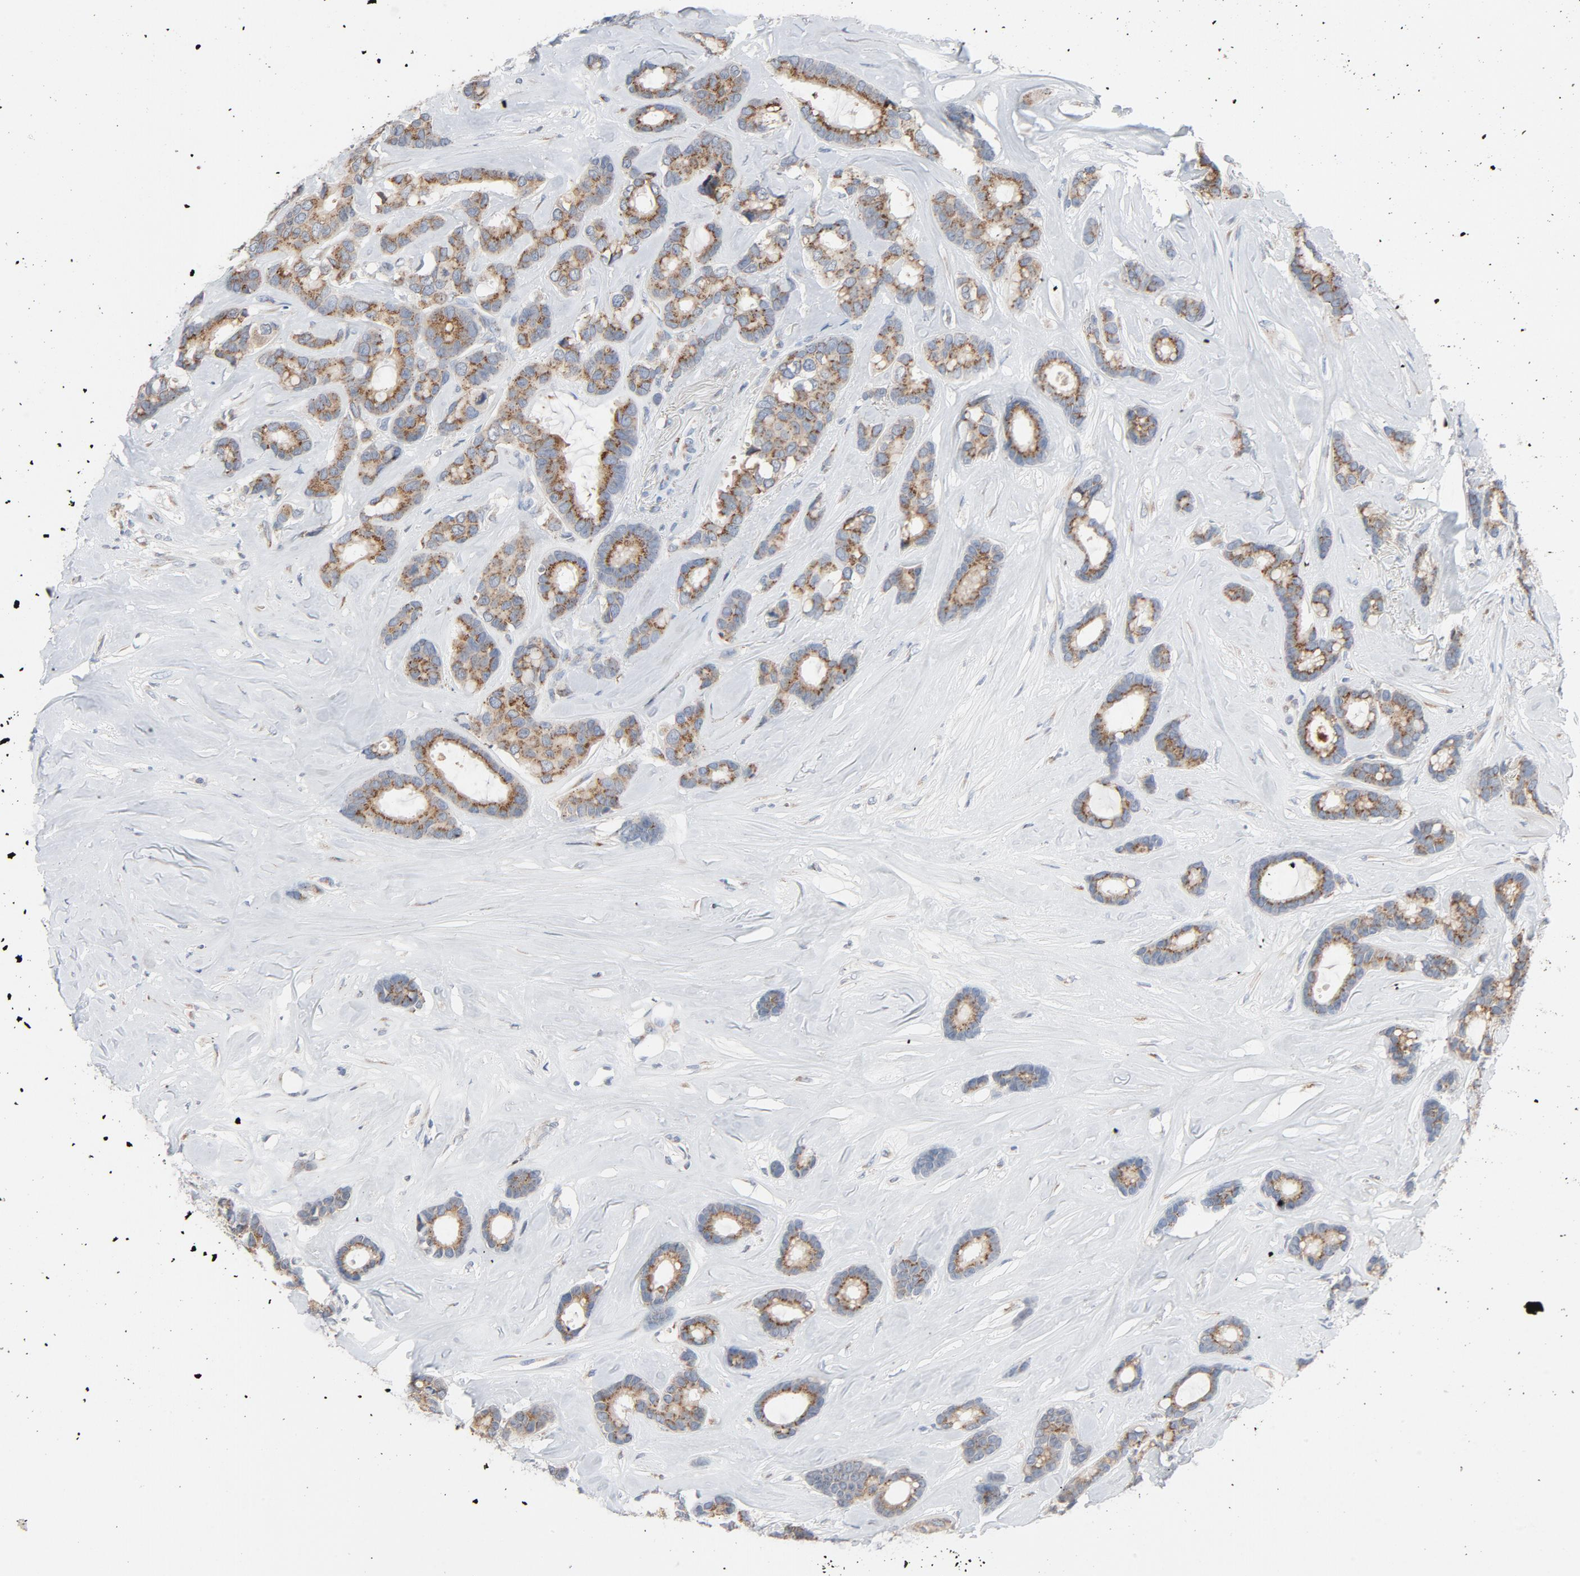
{"staining": {"intensity": "moderate", "quantity": ">75%", "location": "cytoplasmic/membranous"}, "tissue": "breast cancer", "cell_type": "Tumor cells", "image_type": "cancer", "snomed": [{"axis": "morphology", "description": "Duct carcinoma"}, {"axis": "topography", "description": "Breast"}], "caption": "The image demonstrates staining of breast cancer (invasive ductal carcinoma), revealing moderate cytoplasmic/membranous protein staining (brown color) within tumor cells. The staining is performed using DAB (3,3'-diaminobenzidine) brown chromogen to label protein expression. The nuclei are counter-stained blue using hematoxylin.", "gene": "LMAN2", "patient": {"sex": "female", "age": 87}}